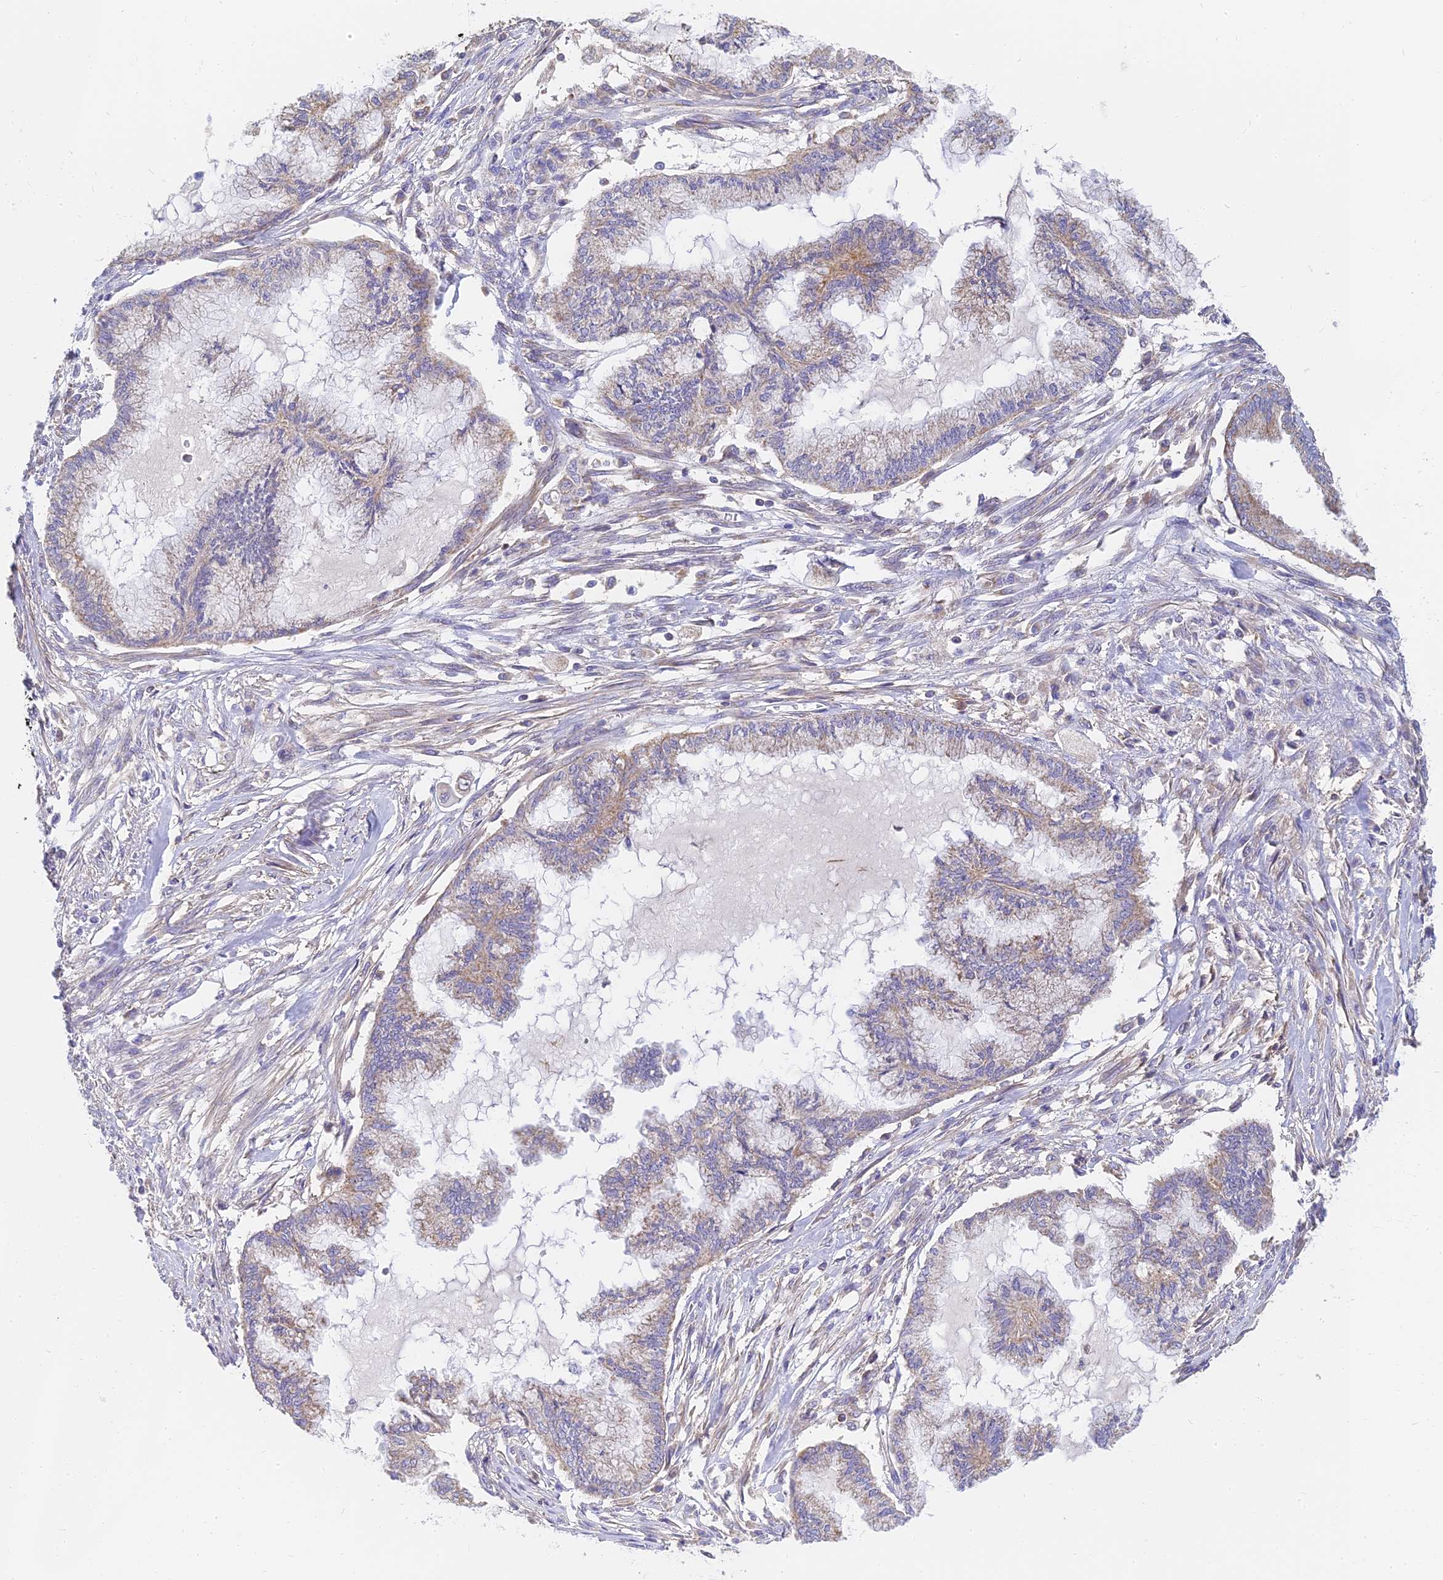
{"staining": {"intensity": "moderate", "quantity": "25%-75%", "location": "cytoplasmic/membranous"}, "tissue": "endometrial cancer", "cell_type": "Tumor cells", "image_type": "cancer", "snomed": [{"axis": "morphology", "description": "Adenocarcinoma, NOS"}, {"axis": "topography", "description": "Endometrium"}], "caption": "This is an image of IHC staining of endometrial cancer (adenocarcinoma), which shows moderate staining in the cytoplasmic/membranous of tumor cells.", "gene": "MRPL15", "patient": {"sex": "female", "age": 86}}